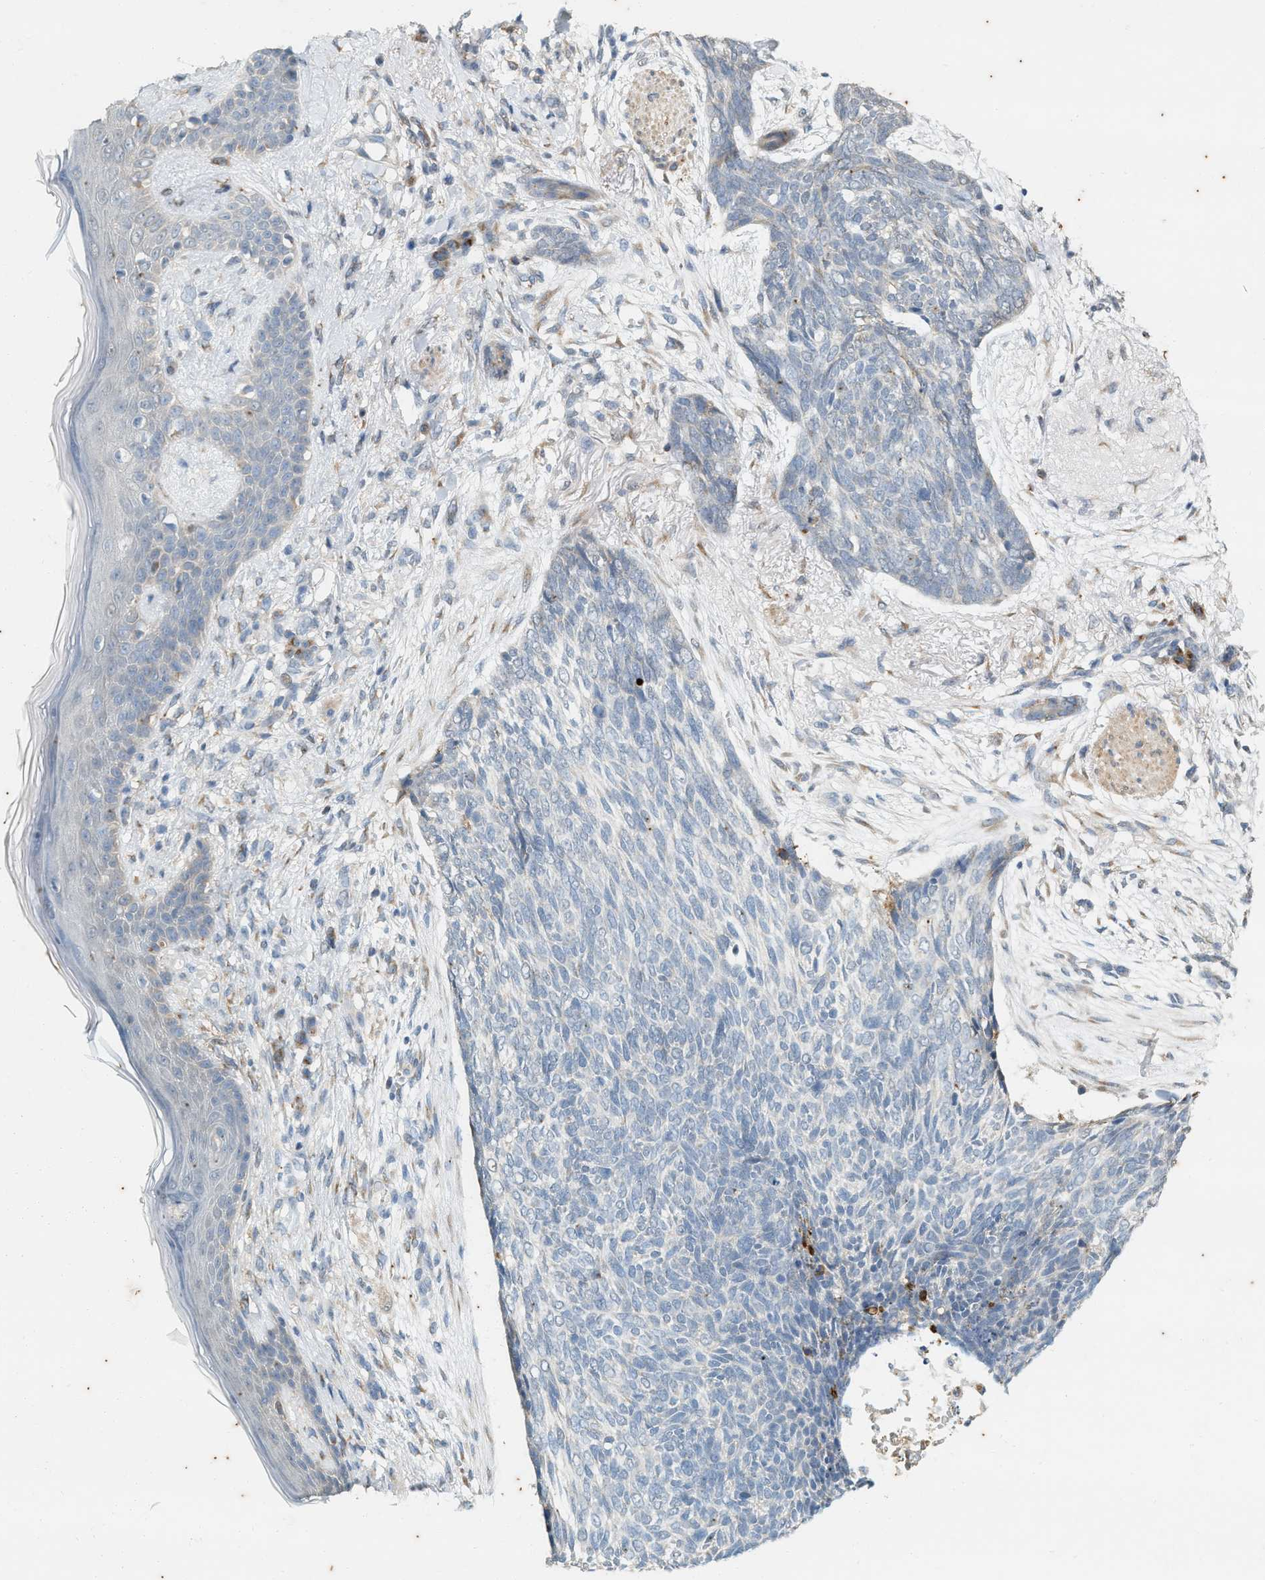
{"staining": {"intensity": "negative", "quantity": "none", "location": "none"}, "tissue": "skin cancer", "cell_type": "Tumor cells", "image_type": "cancer", "snomed": [{"axis": "morphology", "description": "Basal cell carcinoma"}, {"axis": "topography", "description": "Skin"}], "caption": "Photomicrograph shows no protein staining in tumor cells of basal cell carcinoma (skin) tissue.", "gene": "CHPF2", "patient": {"sex": "female", "age": 84}}